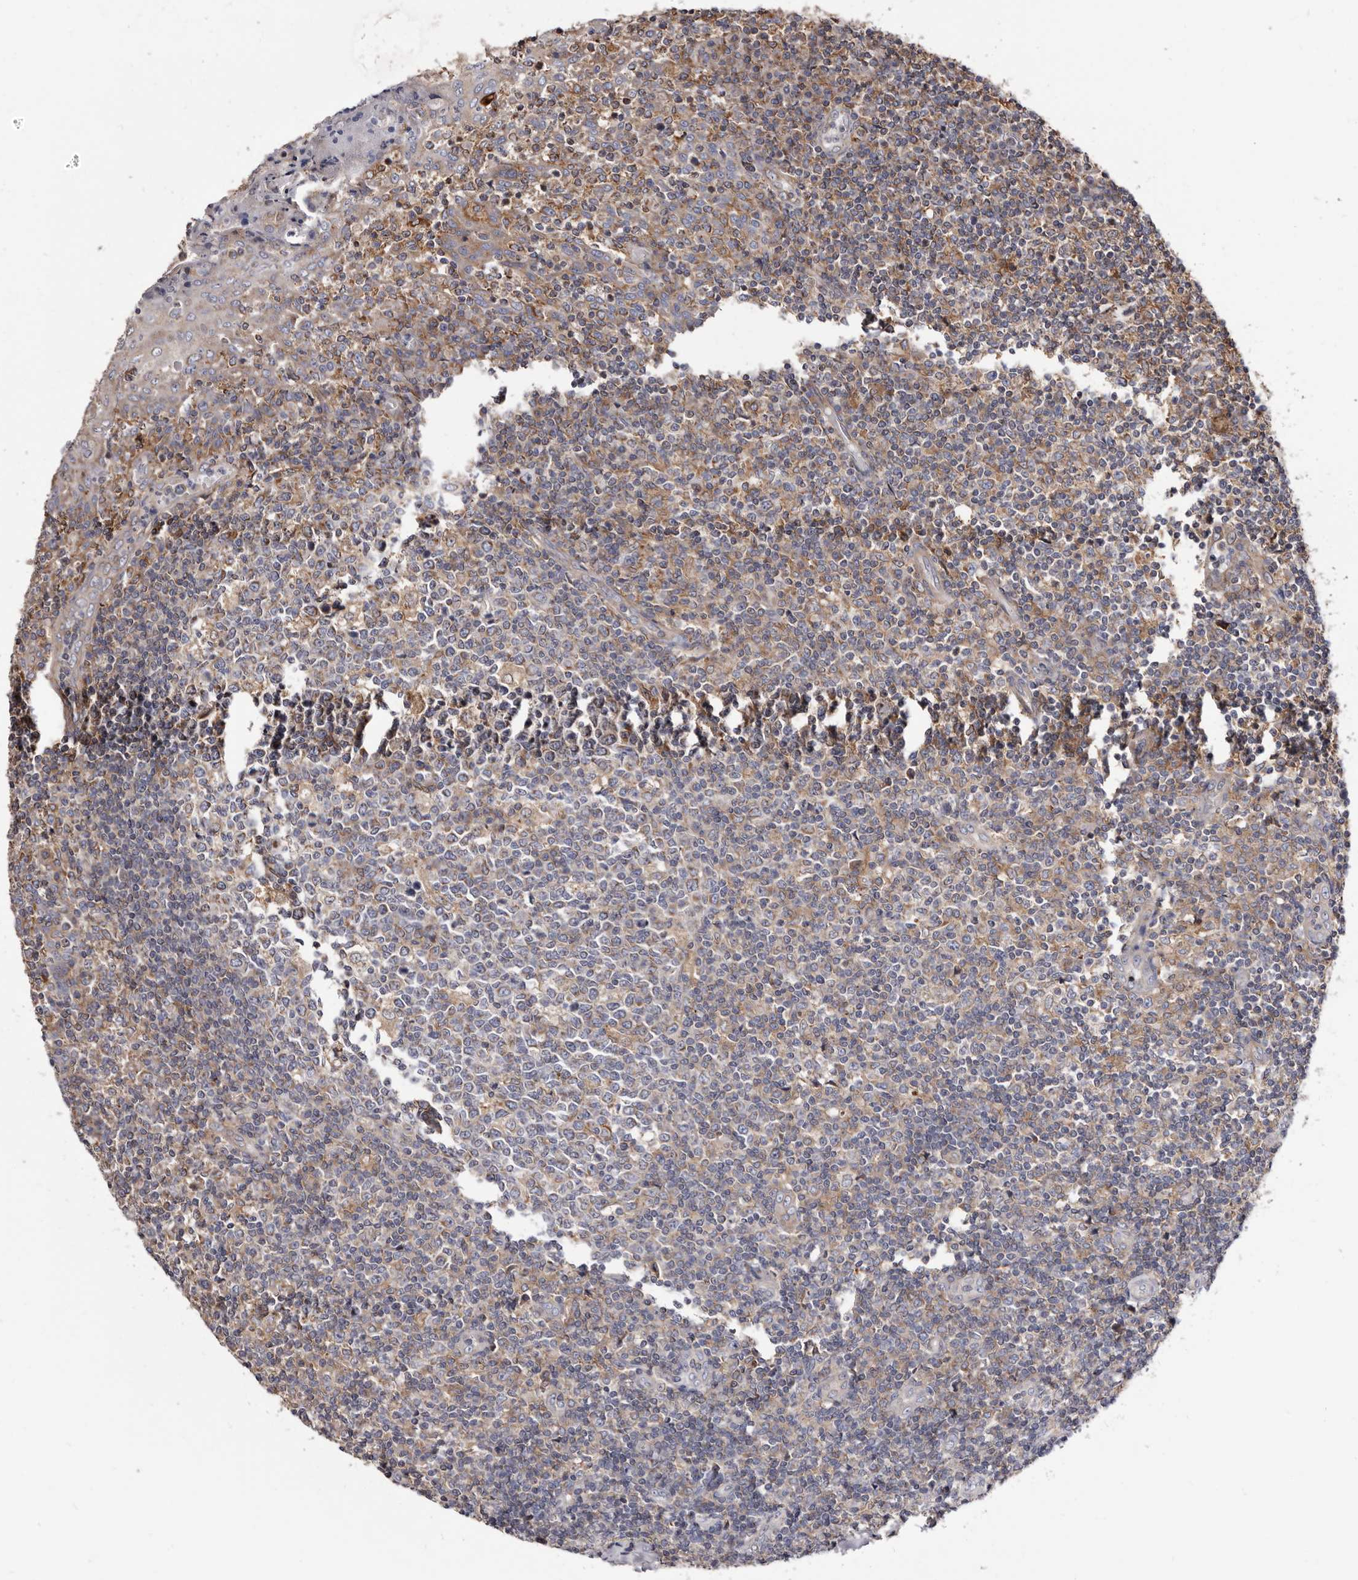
{"staining": {"intensity": "moderate", "quantity": "<25%", "location": "cytoplasmic/membranous"}, "tissue": "tonsil", "cell_type": "Germinal center cells", "image_type": "normal", "snomed": [{"axis": "morphology", "description": "Normal tissue, NOS"}, {"axis": "topography", "description": "Tonsil"}], "caption": "Protein expression analysis of normal human tonsil reveals moderate cytoplasmic/membranous expression in approximately <25% of germinal center cells. The staining was performed using DAB (3,3'-diaminobenzidine) to visualize the protein expression in brown, while the nuclei were stained in blue with hematoxylin (Magnification: 20x).", "gene": "COQ8B", "patient": {"sex": "female", "age": 19}}